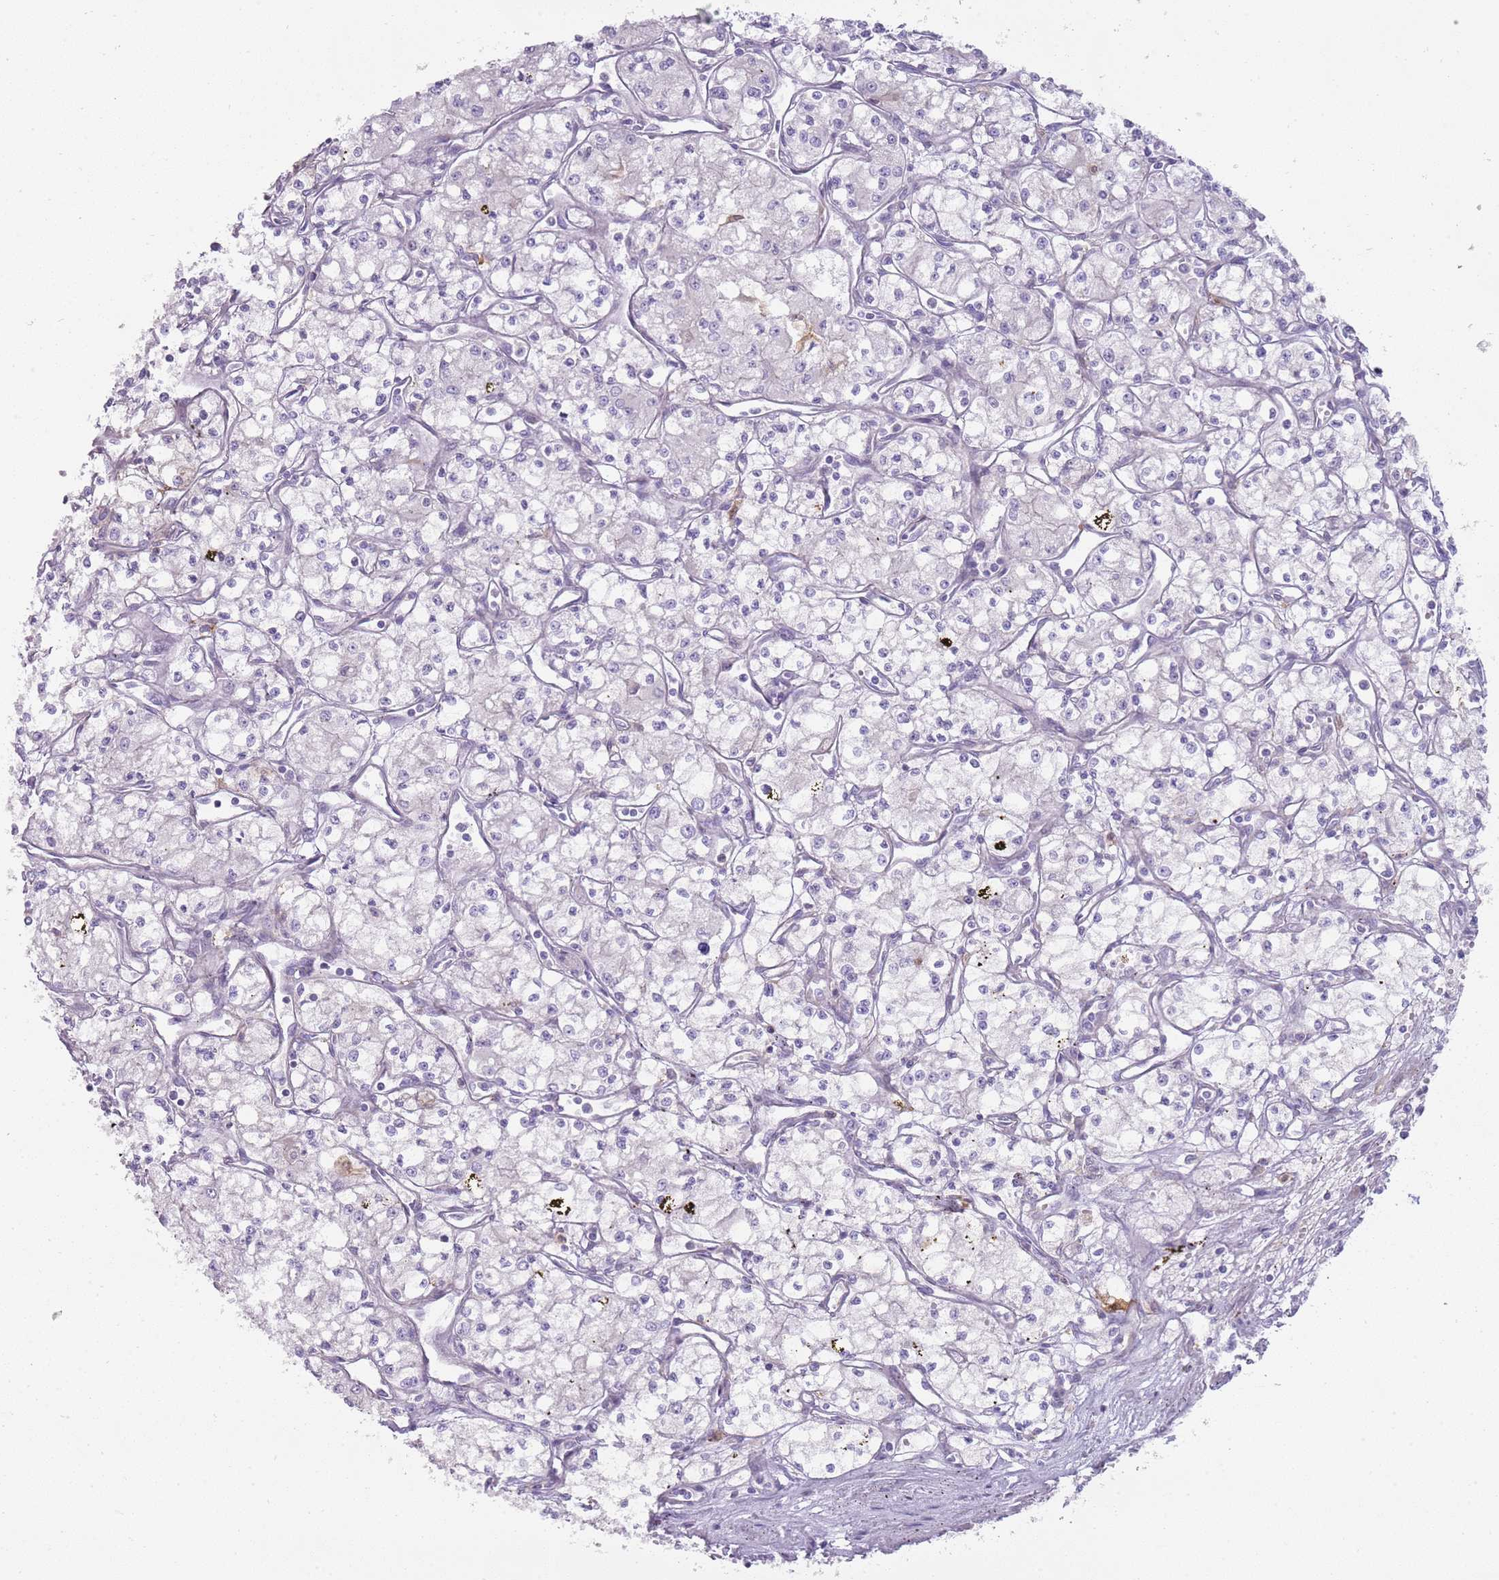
{"staining": {"intensity": "negative", "quantity": "none", "location": "none"}, "tissue": "renal cancer", "cell_type": "Tumor cells", "image_type": "cancer", "snomed": [{"axis": "morphology", "description": "Adenocarcinoma, NOS"}, {"axis": "topography", "description": "Kidney"}], "caption": "The micrograph shows no significant expression in tumor cells of renal cancer.", "gene": "DIPK1C", "patient": {"sex": "male", "age": 59}}